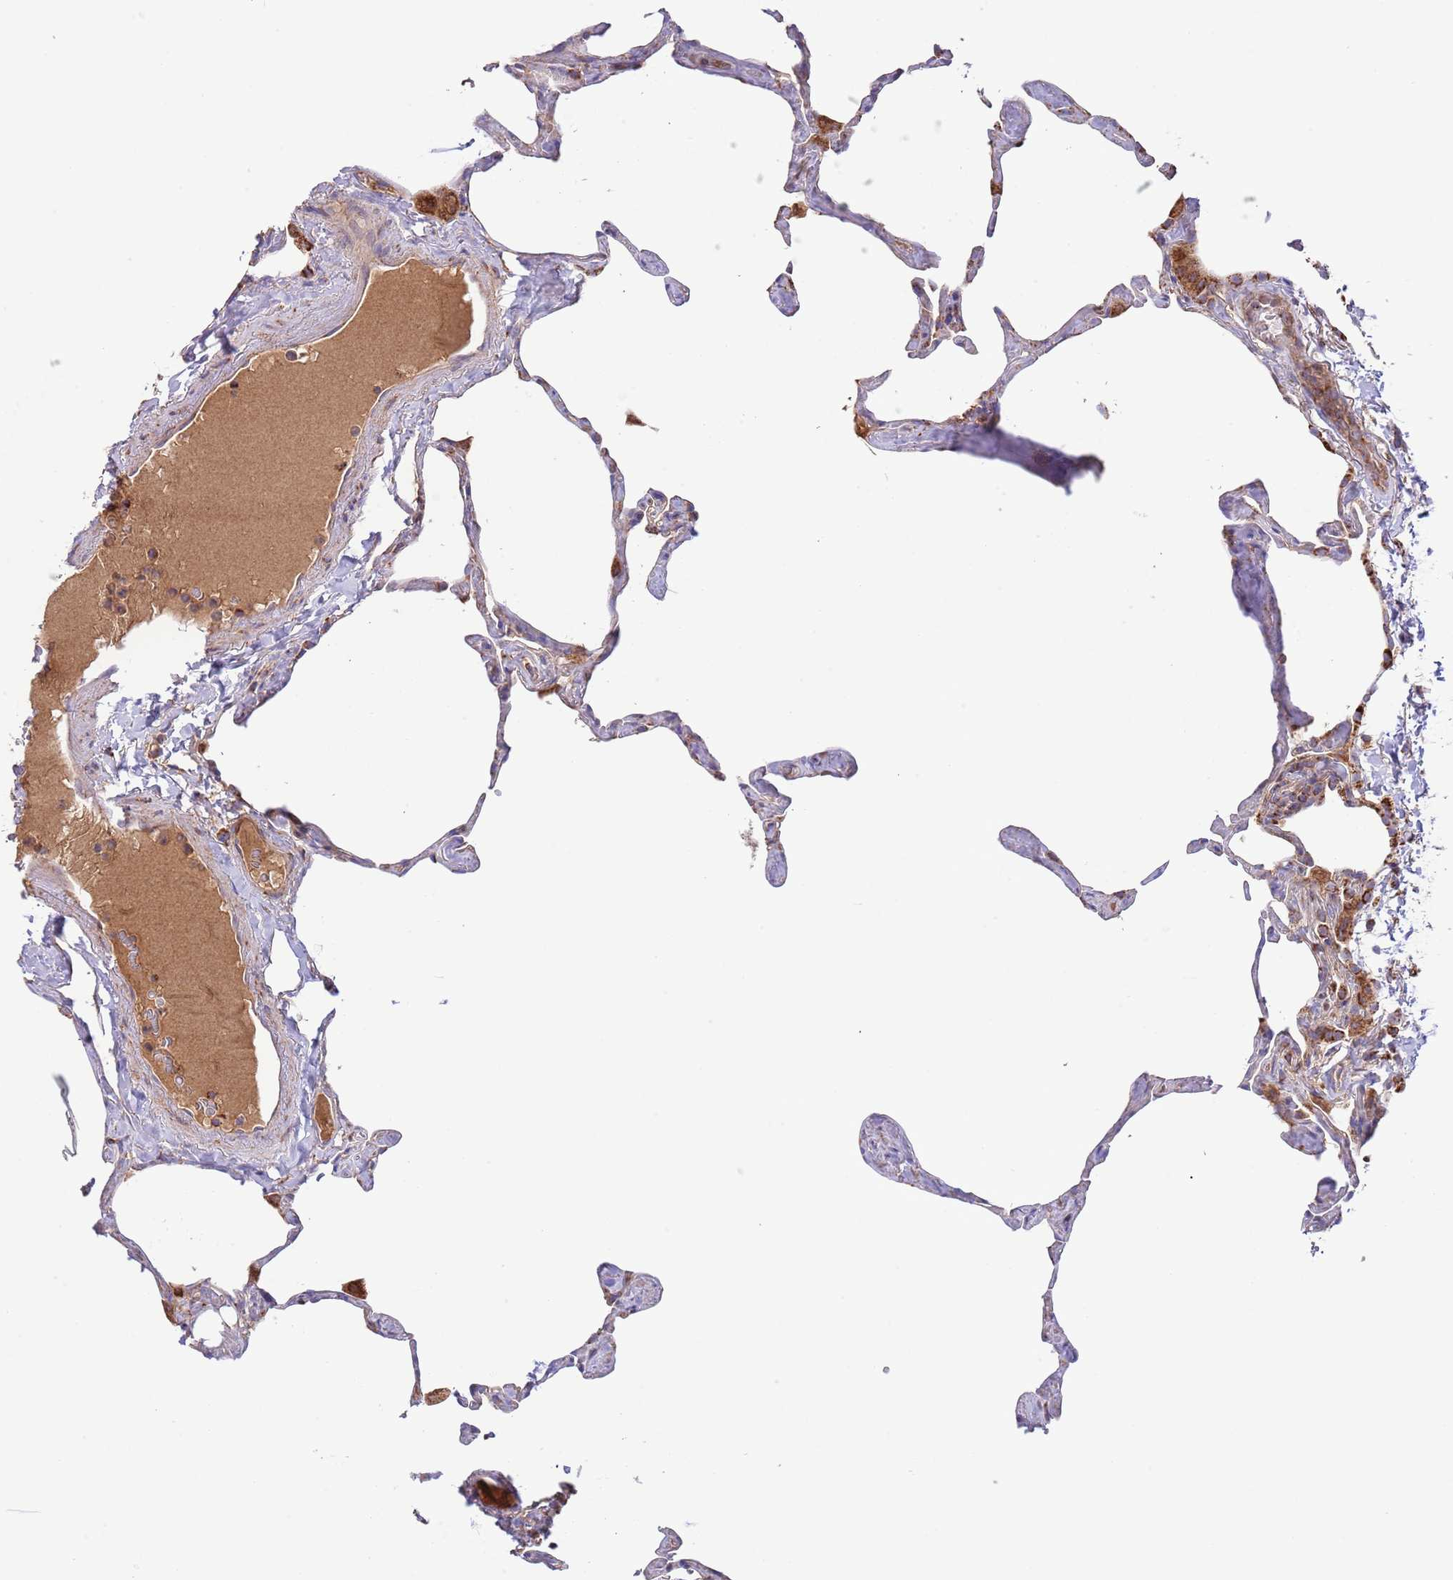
{"staining": {"intensity": "moderate", "quantity": "<25%", "location": "cytoplasmic/membranous"}, "tissue": "lung", "cell_type": "Alveolar cells", "image_type": "normal", "snomed": [{"axis": "morphology", "description": "Normal tissue, NOS"}, {"axis": "topography", "description": "Lung"}], "caption": "Immunohistochemical staining of benign human lung exhibits moderate cytoplasmic/membranous protein staining in approximately <25% of alveolar cells. (brown staining indicates protein expression, while blue staining denotes nuclei).", "gene": "DNAJA3", "patient": {"sex": "male", "age": 65}}